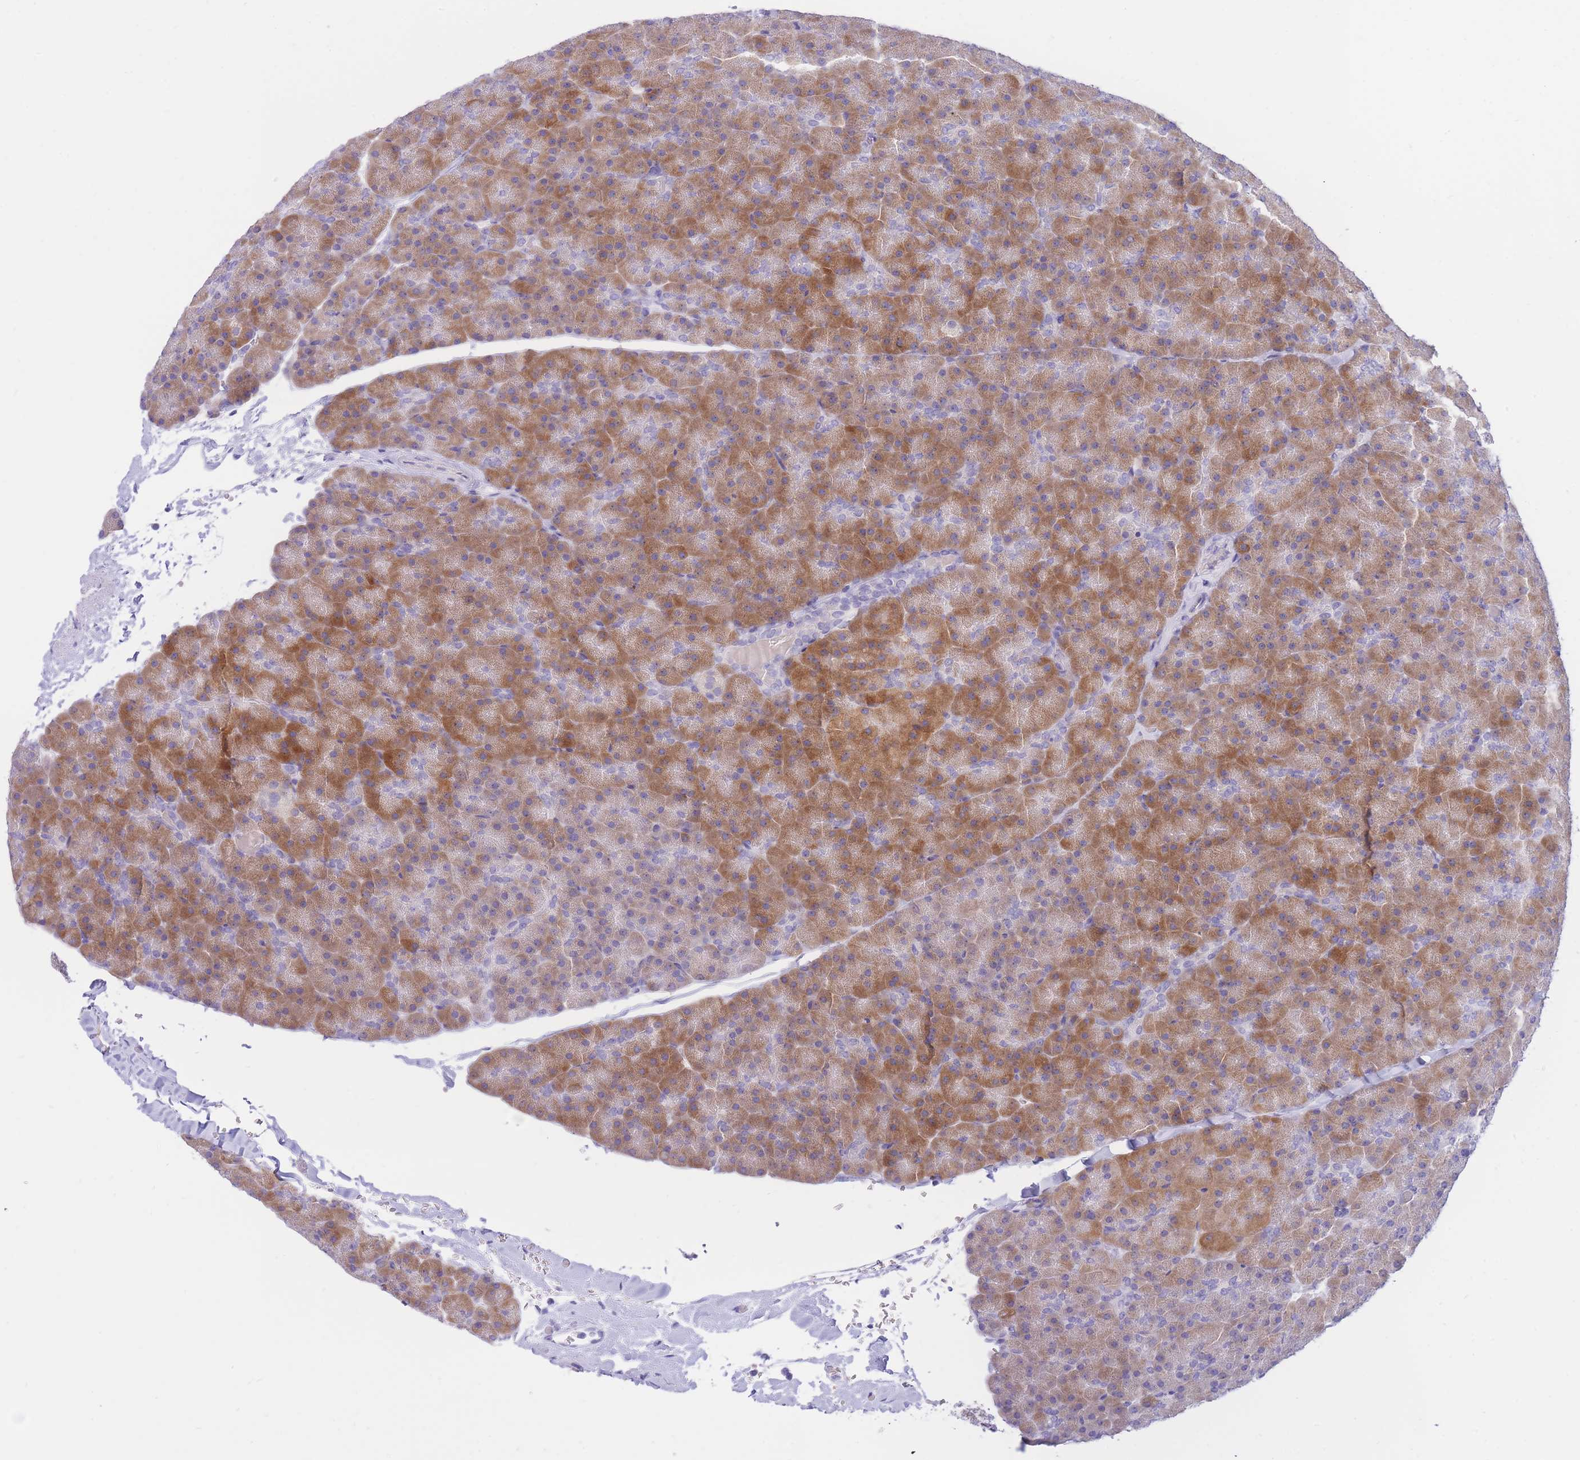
{"staining": {"intensity": "moderate", "quantity": ">75%", "location": "cytoplasmic/membranous"}, "tissue": "pancreas", "cell_type": "Exocrine glandular cells", "image_type": "normal", "snomed": [{"axis": "morphology", "description": "Normal tissue, NOS"}, {"axis": "topography", "description": "Pancreas"}], "caption": "Immunohistochemical staining of normal human pancreas demonstrates moderate cytoplasmic/membranous protein staining in about >75% of exocrine glandular cells.", "gene": "SSUH2", "patient": {"sex": "male", "age": 36}}